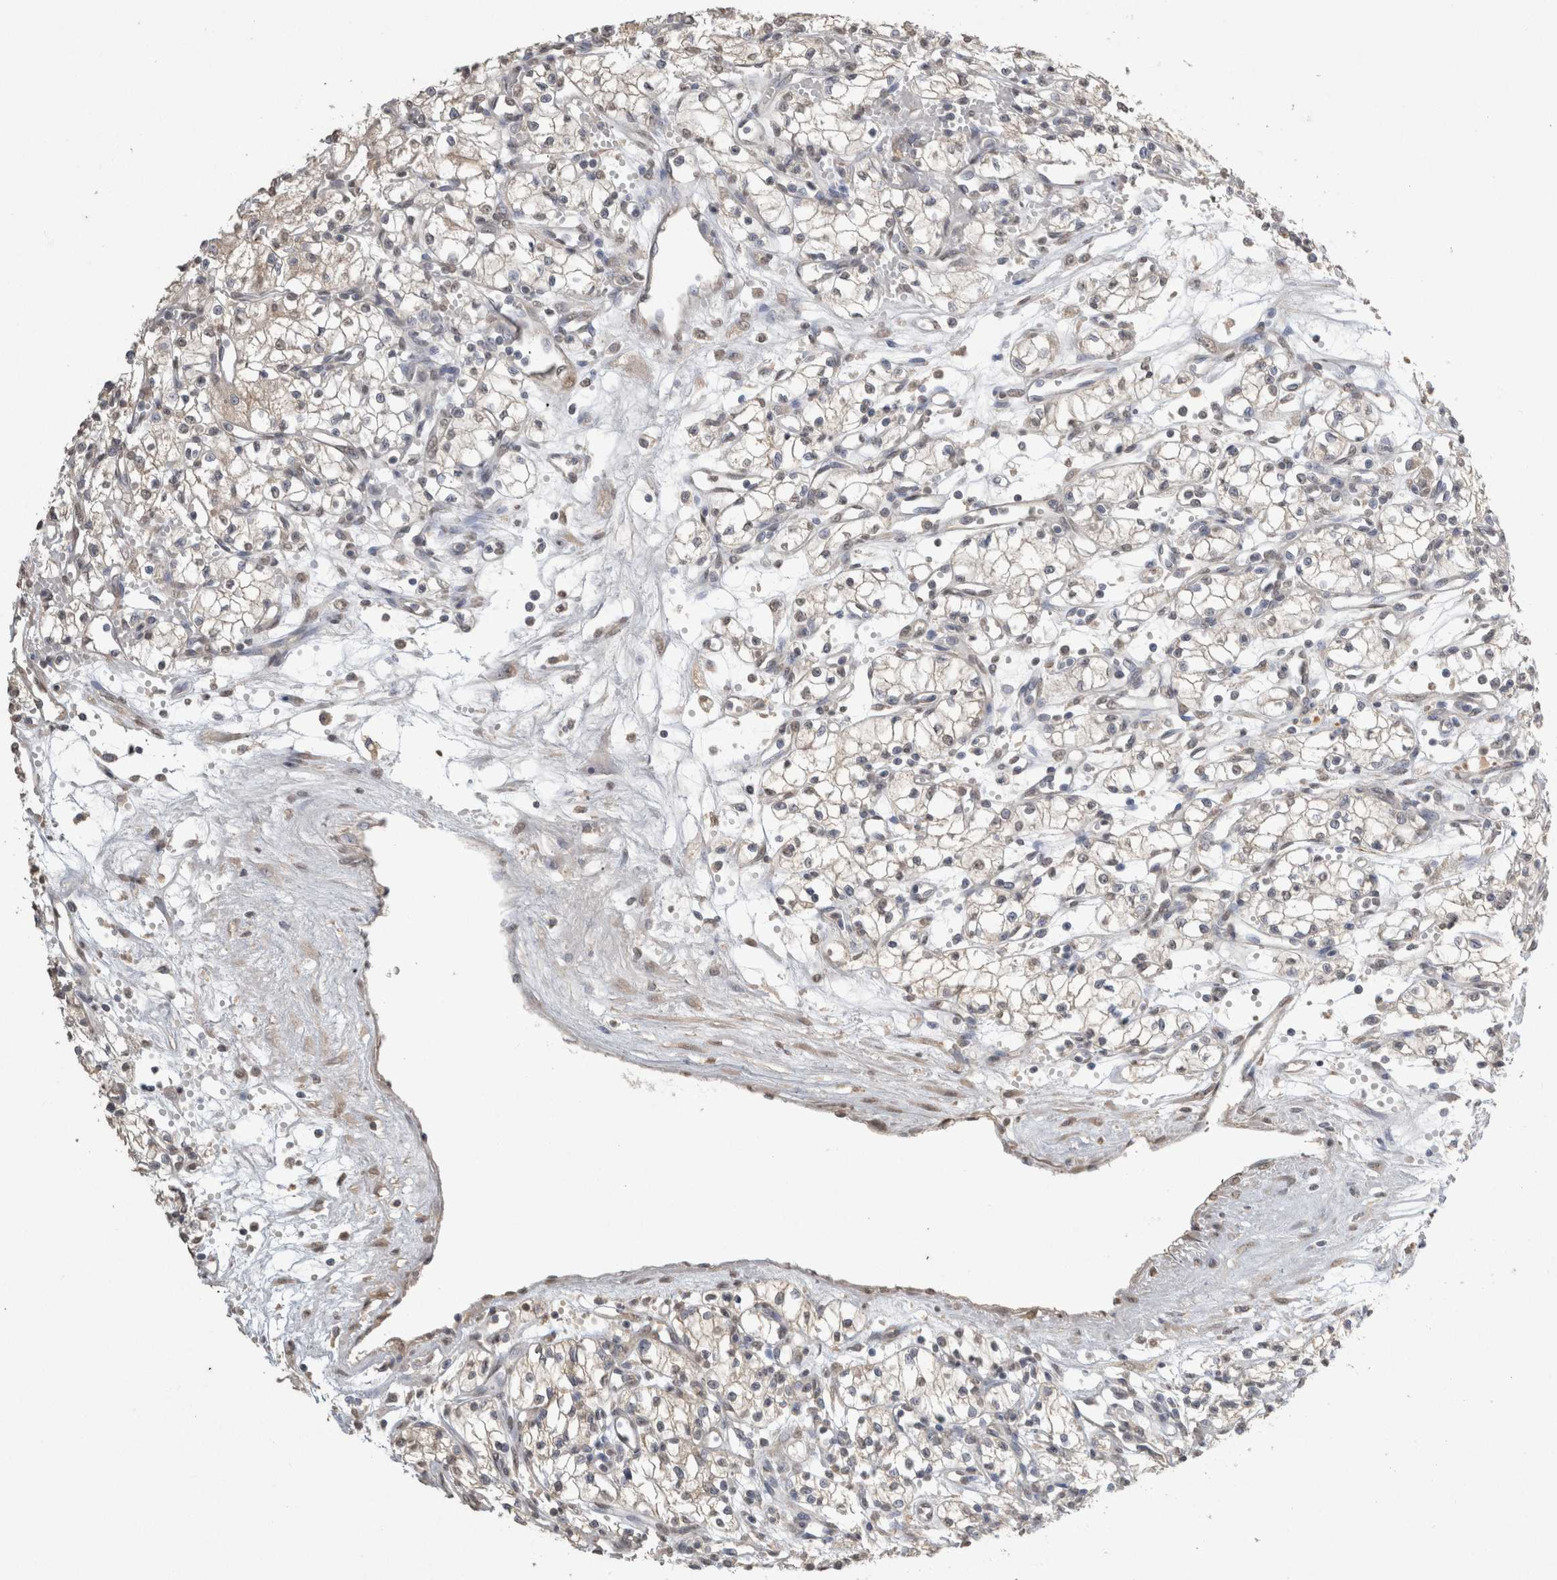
{"staining": {"intensity": "weak", "quantity": "<25%", "location": "cytoplasmic/membranous"}, "tissue": "renal cancer", "cell_type": "Tumor cells", "image_type": "cancer", "snomed": [{"axis": "morphology", "description": "Normal tissue, NOS"}, {"axis": "morphology", "description": "Adenocarcinoma, NOS"}, {"axis": "topography", "description": "Kidney"}], "caption": "Renal cancer (adenocarcinoma) stained for a protein using immunohistochemistry (IHC) displays no staining tumor cells.", "gene": "NAALADL2", "patient": {"sex": "male", "age": 59}}